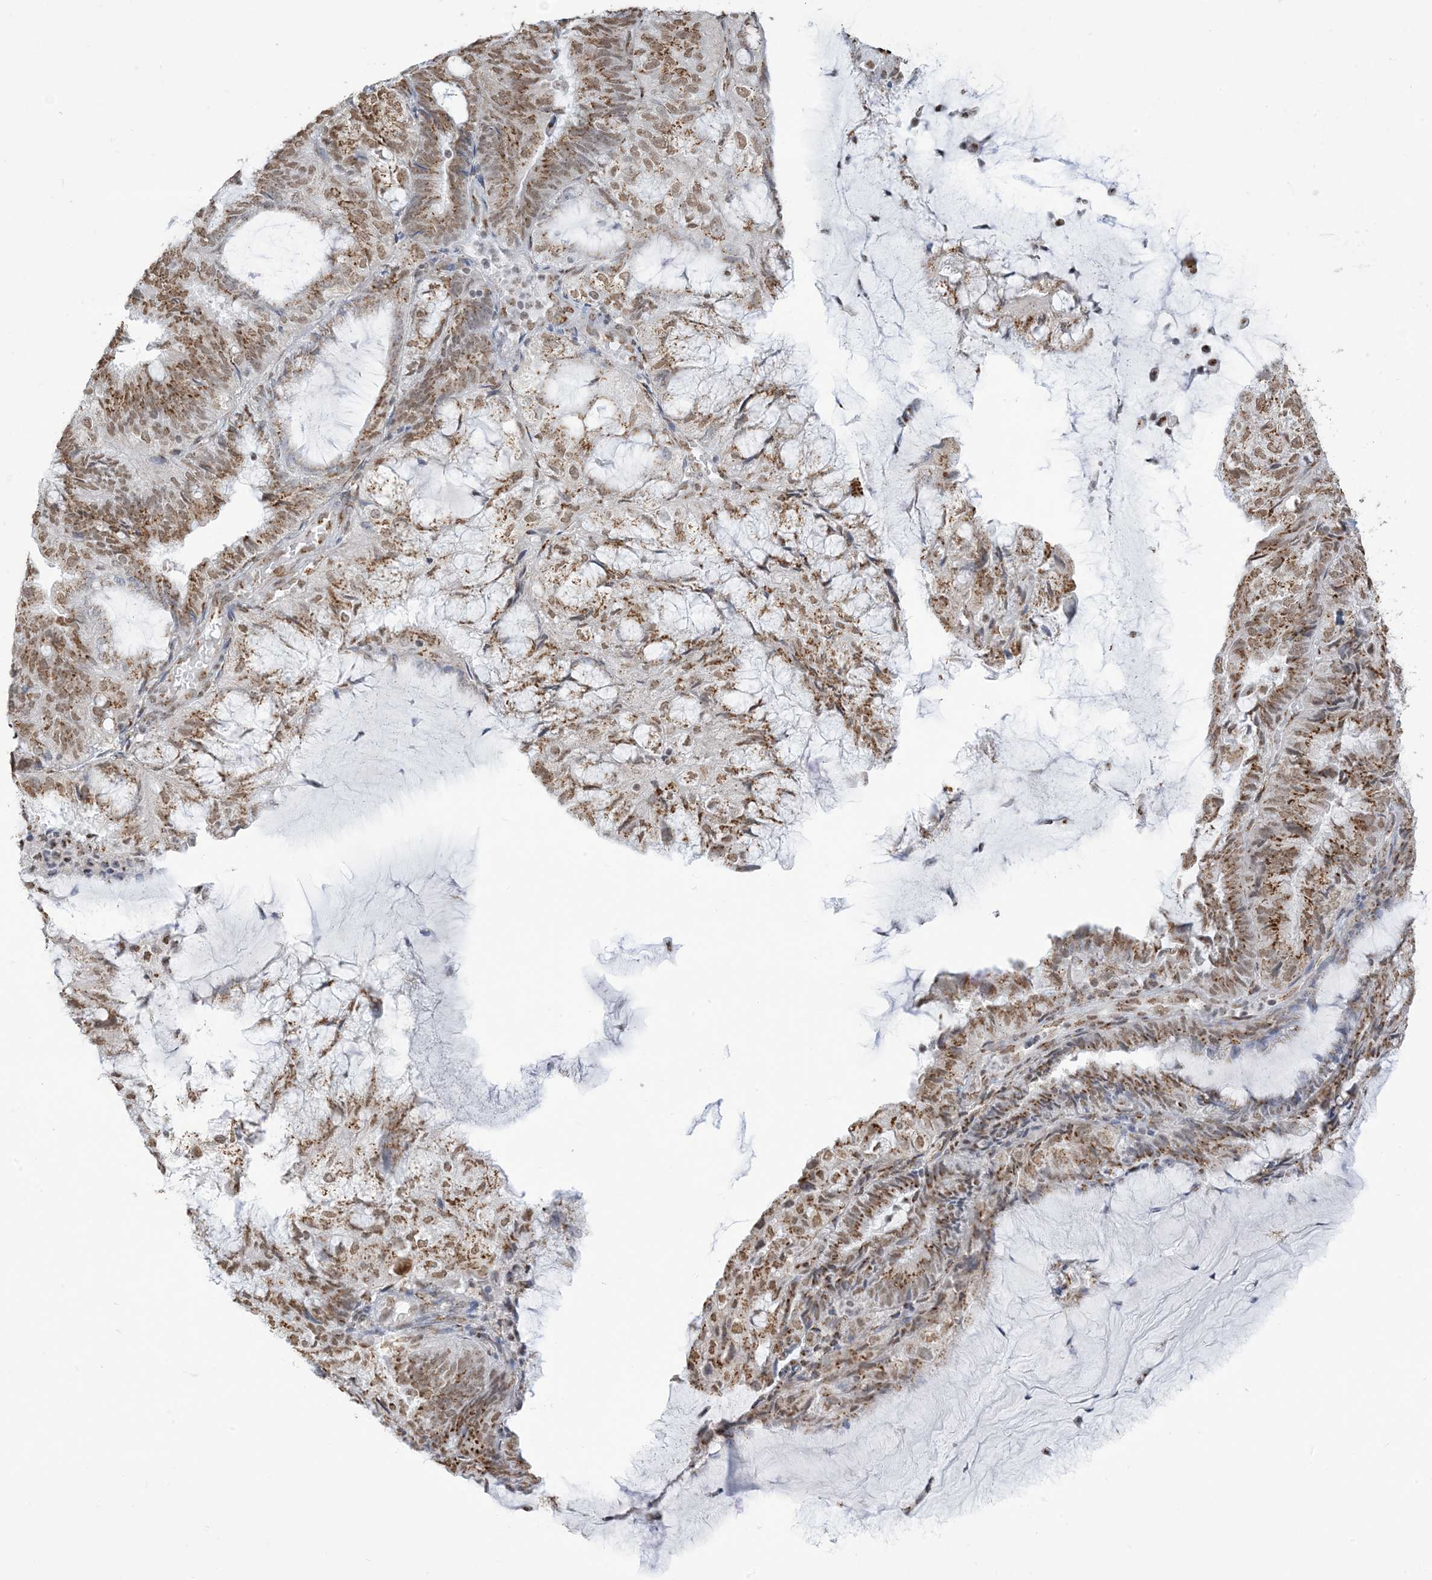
{"staining": {"intensity": "moderate", "quantity": ">75%", "location": "cytoplasmic/membranous,nuclear"}, "tissue": "endometrial cancer", "cell_type": "Tumor cells", "image_type": "cancer", "snomed": [{"axis": "morphology", "description": "Adenocarcinoma, NOS"}, {"axis": "topography", "description": "Endometrium"}], "caption": "Tumor cells show medium levels of moderate cytoplasmic/membranous and nuclear positivity in approximately >75% of cells in human endometrial adenocarcinoma. (IHC, brightfield microscopy, high magnification).", "gene": "GPR107", "patient": {"sex": "female", "age": 81}}